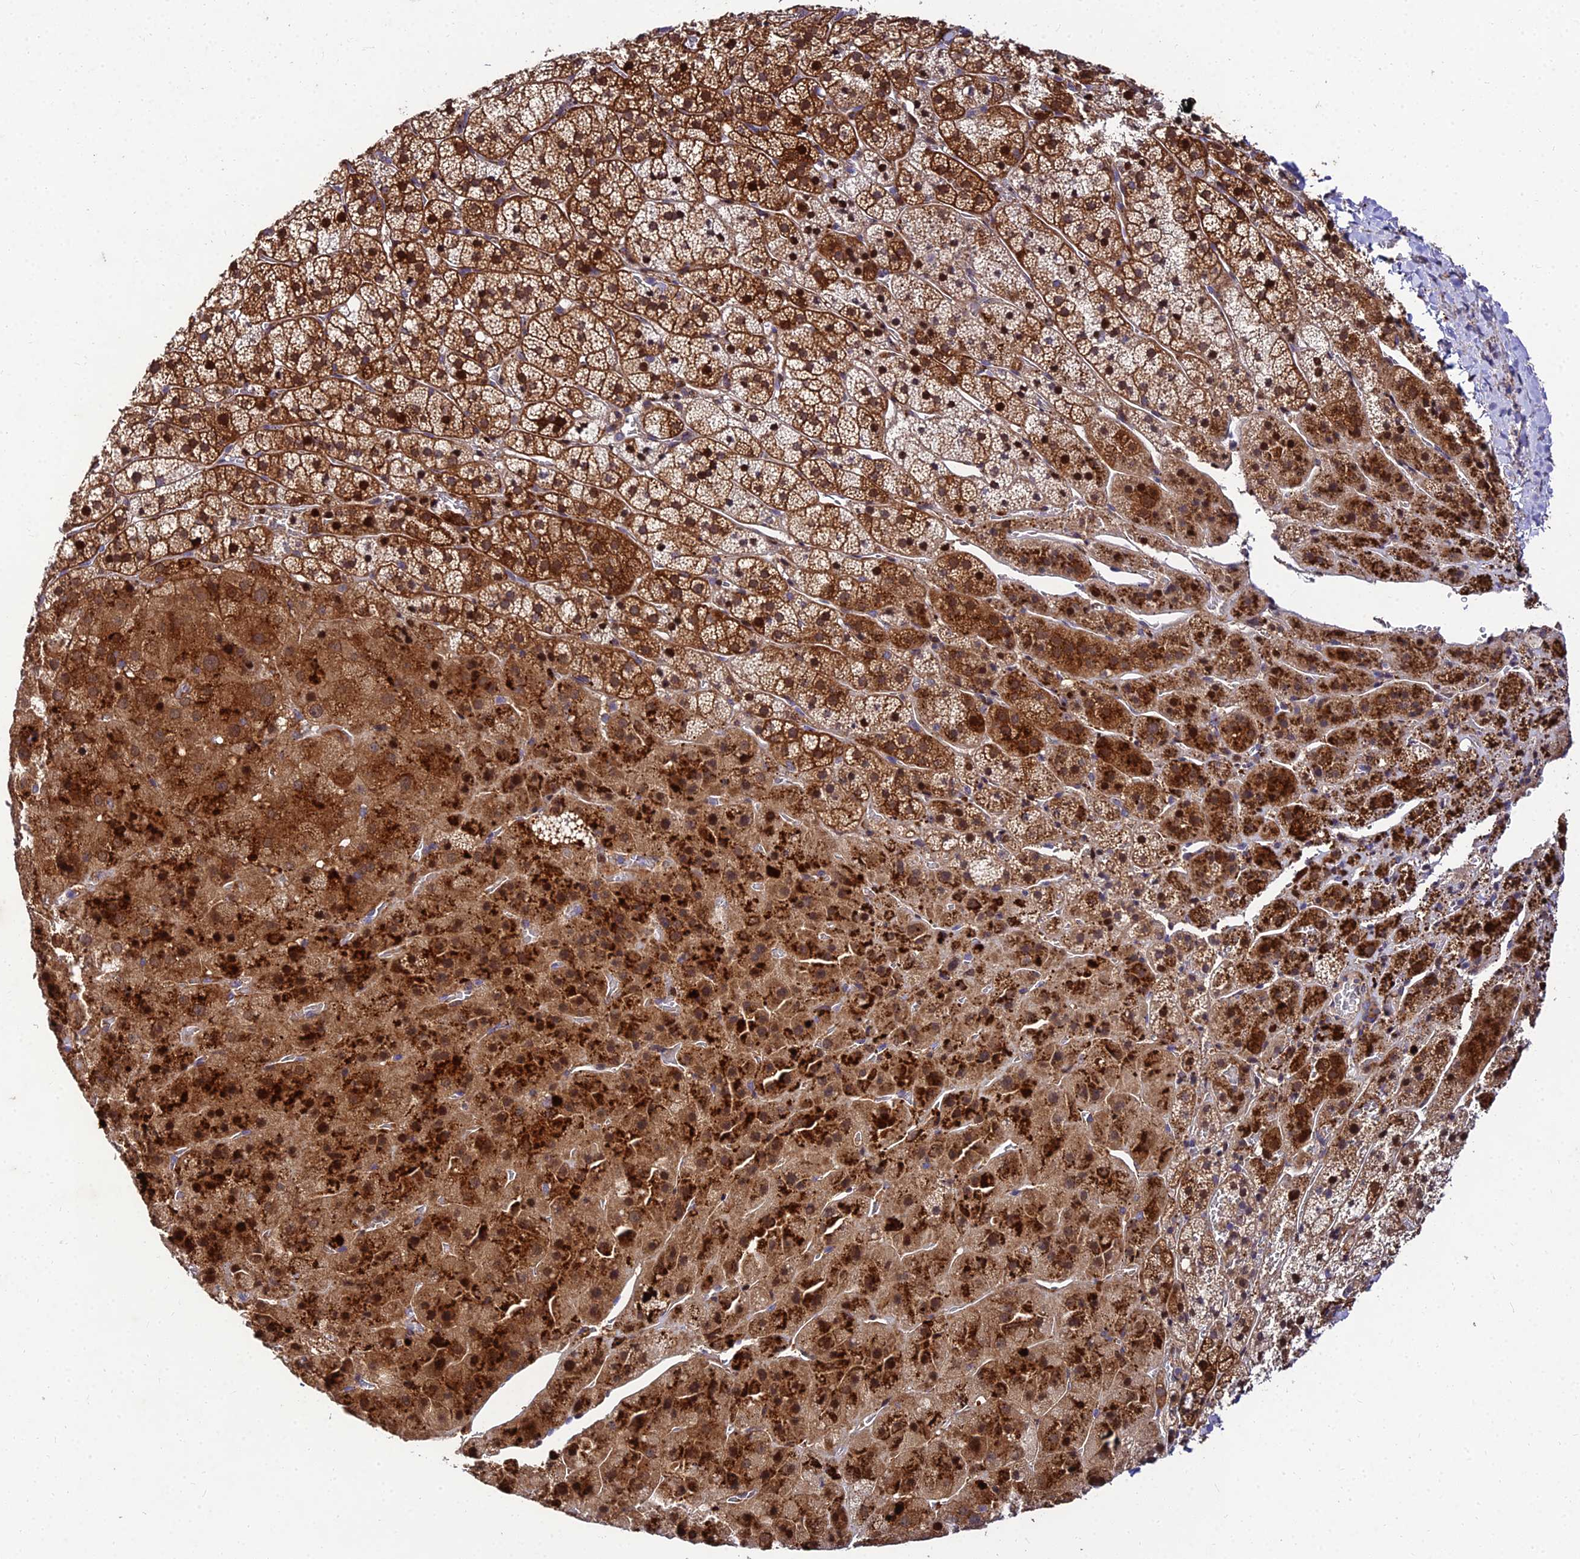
{"staining": {"intensity": "strong", "quantity": "25%-75%", "location": "cytoplasmic/membranous,nuclear"}, "tissue": "adrenal gland", "cell_type": "Glandular cells", "image_type": "normal", "snomed": [{"axis": "morphology", "description": "Normal tissue, NOS"}, {"axis": "topography", "description": "Adrenal gland"}], "caption": "Glandular cells show strong cytoplasmic/membranous,nuclear staining in about 25%-75% of cells in benign adrenal gland.", "gene": "MKKS", "patient": {"sex": "female", "age": 44}}